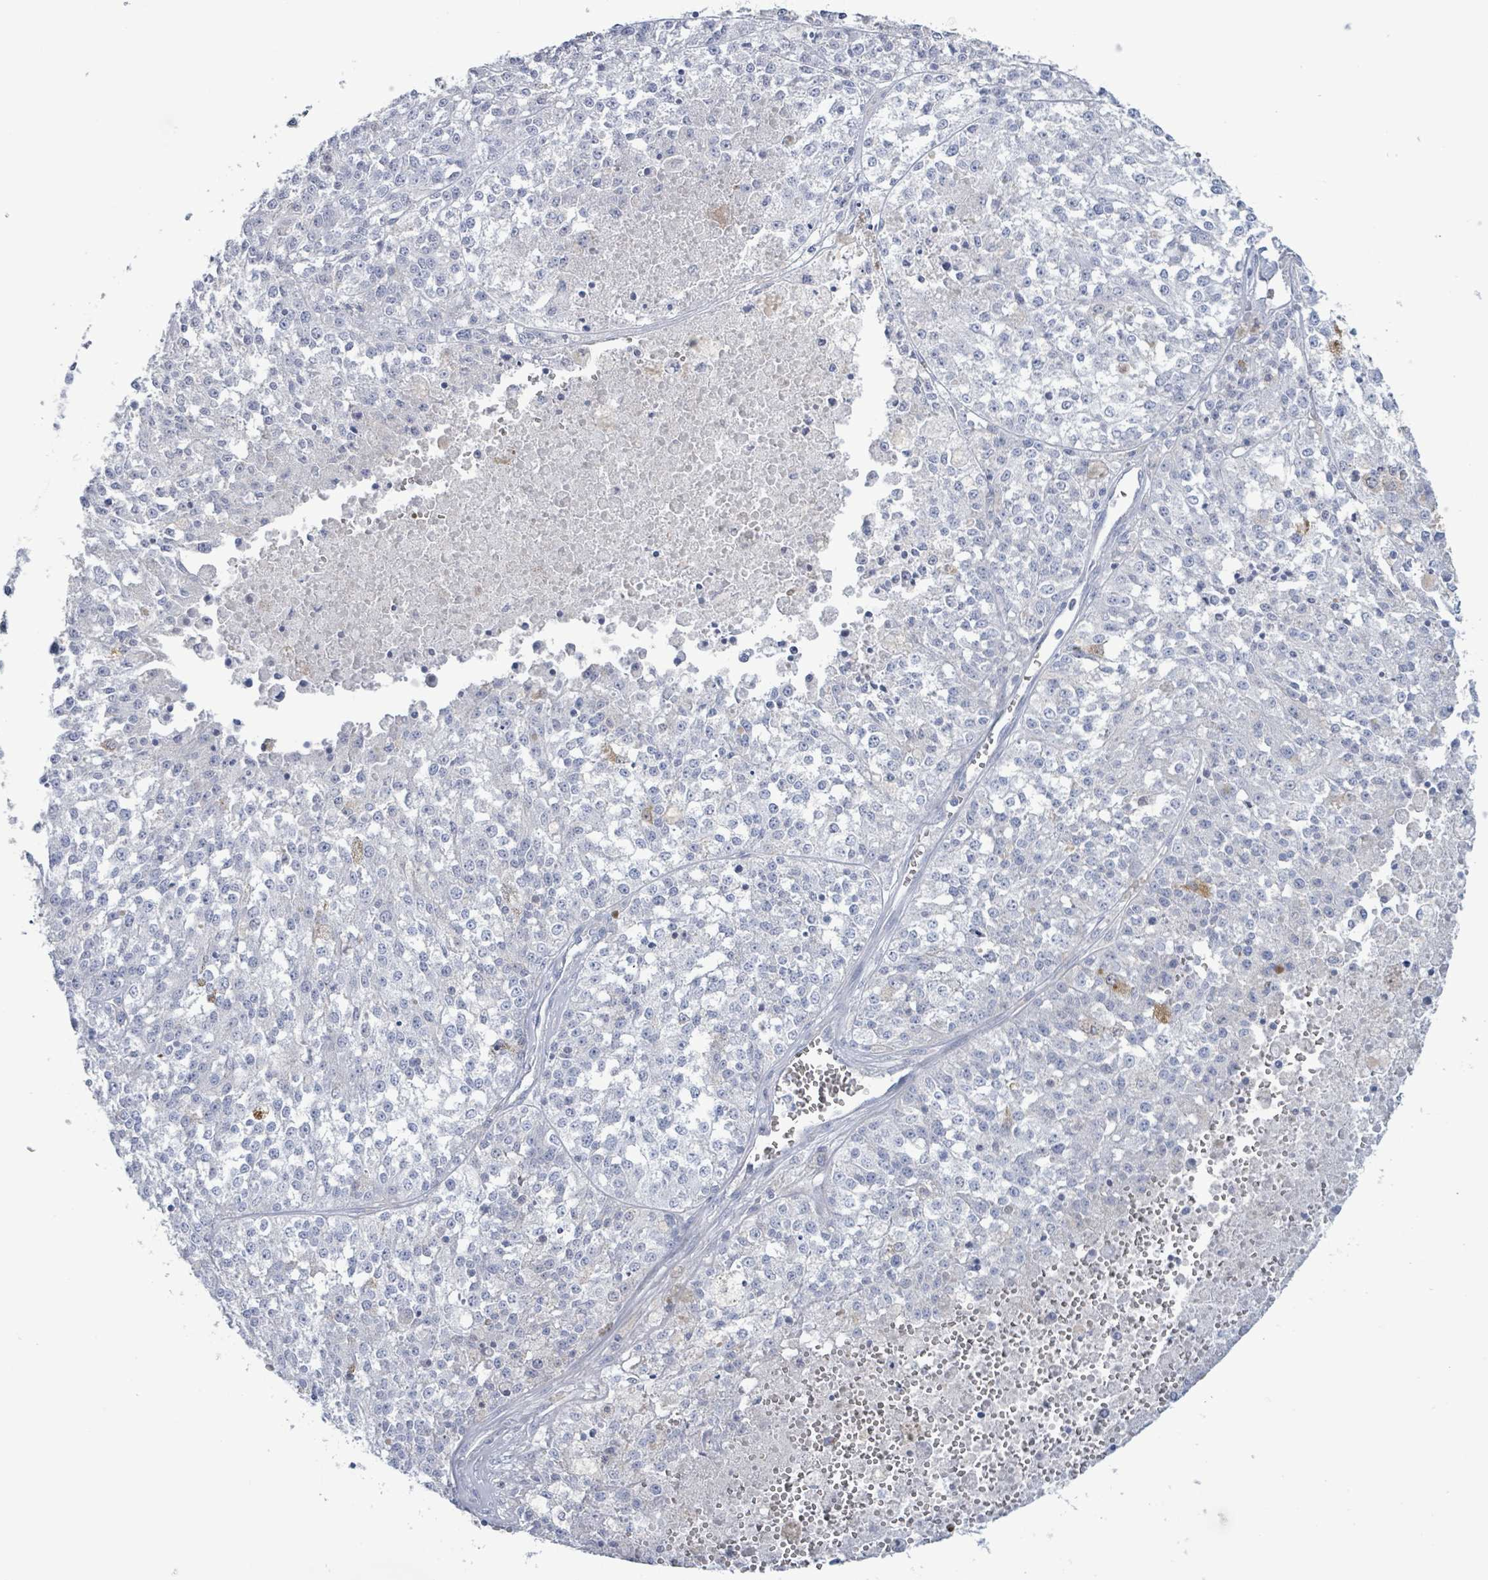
{"staining": {"intensity": "negative", "quantity": "none", "location": "none"}, "tissue": "melanoma", "cell_type": "Tumor cells", "image_type": "cancer", "snomed": [{"axis": "morphology", "description": "Malignant melanoma, NOS"}, {"axis": "topography", "description": "Skin"}], "caption": "Immunohistochemical staining of malignant melanoma shows no significant positivity in tumor cells.", "gene": "PKLR", "patient": {"sex": "female", "age": 64}}